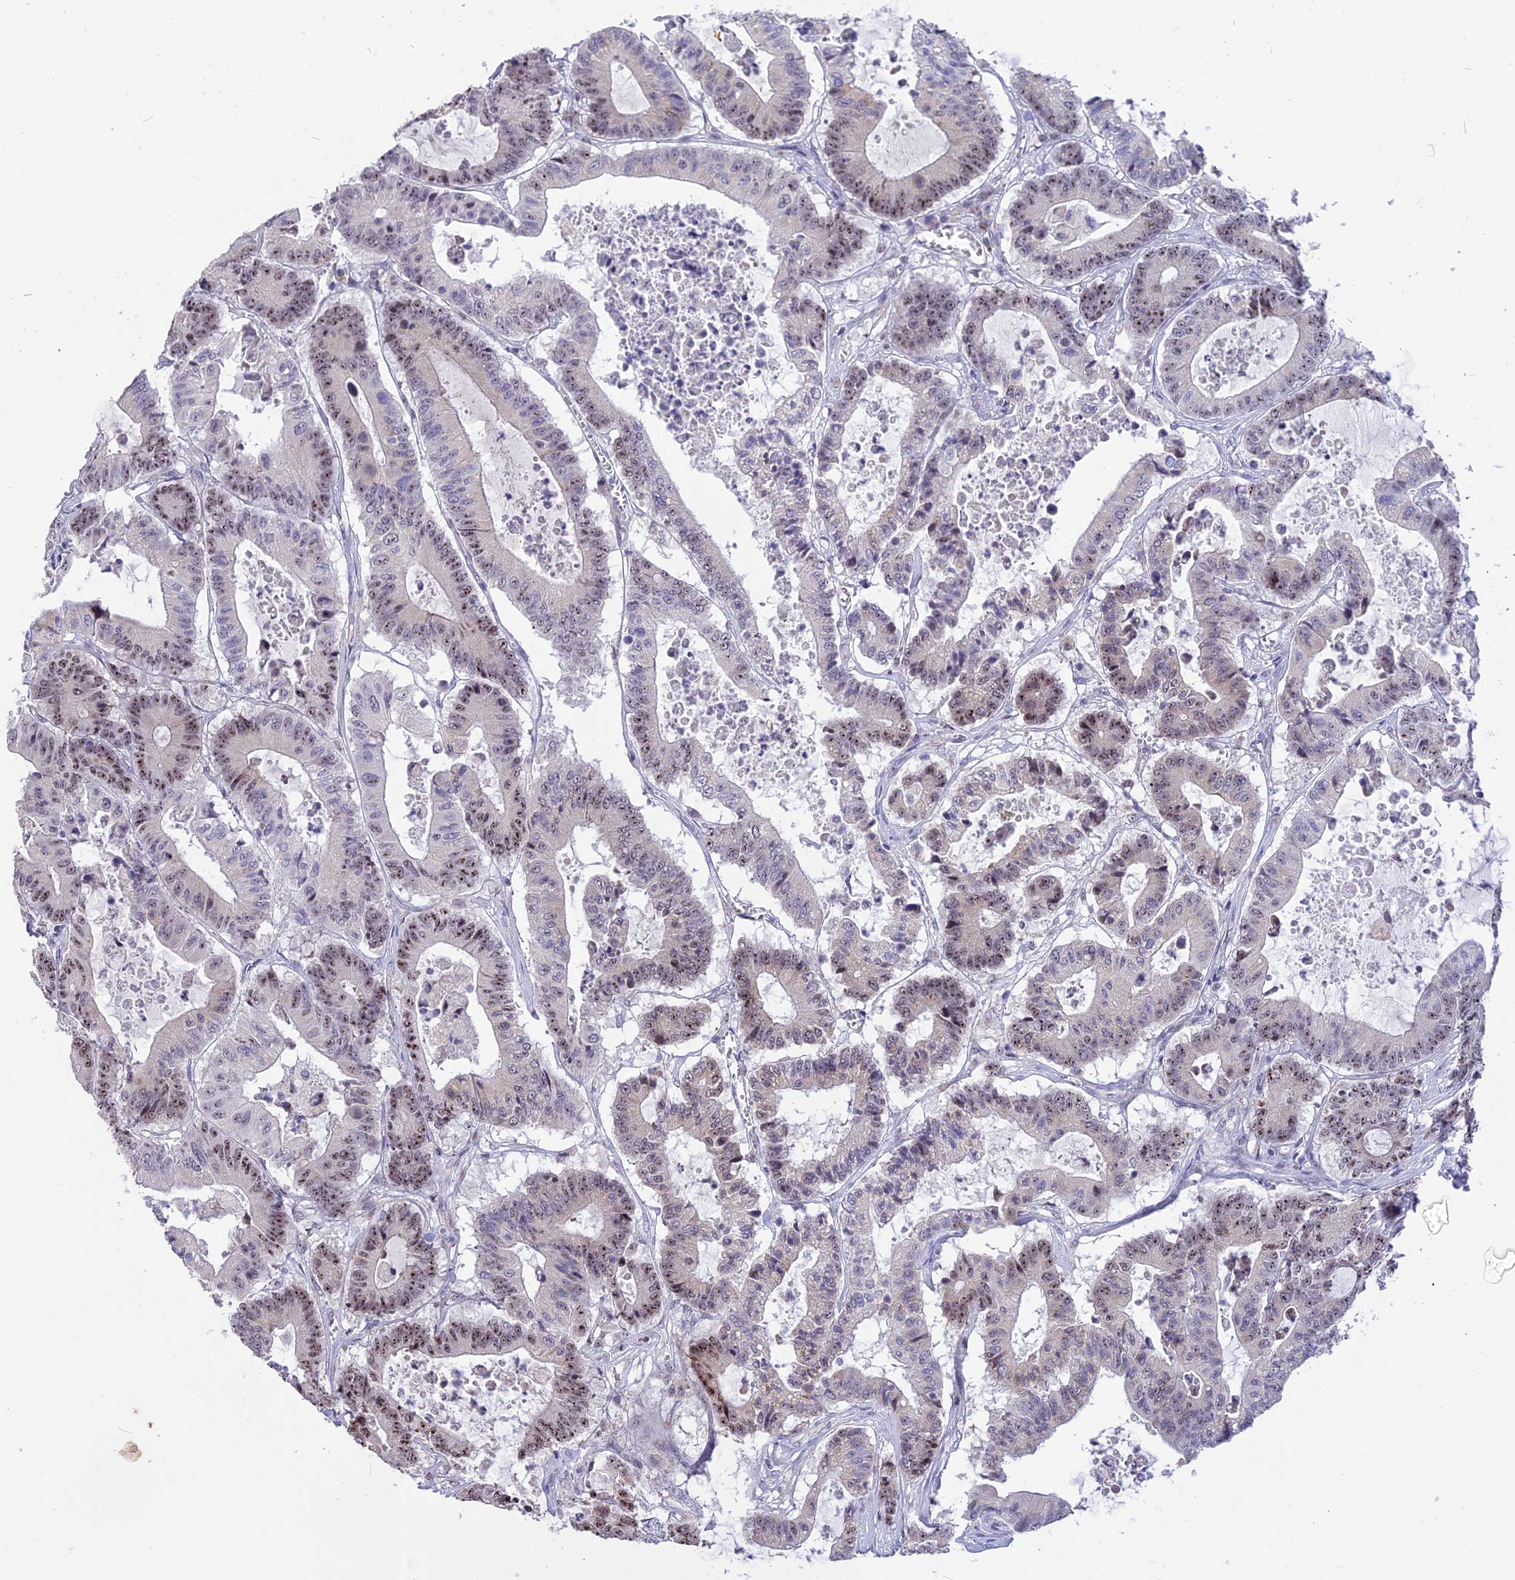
{"staining": {"intensity": "moderate", "quantity": ">75%", "location": "nuclear"}, "tissue": "colorectal cancer", "cell_type": "Tumor cells", "image_type": "cancer", "snomed": [{"axis": "morphology", "description": "Adenocarcinoma, NOS"}, {"axis": "topography", "description": "Colon"}], "caption": "High-magnification brightfield microscopy of colorectal cancer stained with DAB (brown) and counterstained with hematoxylin (blue). tumor cells exhibit moderate nuclear expression is present in about>75% of cells. Nuclei are stained in blue.", "gene": "CMSS1", "patient": {"sex": "female", "age": 84}}